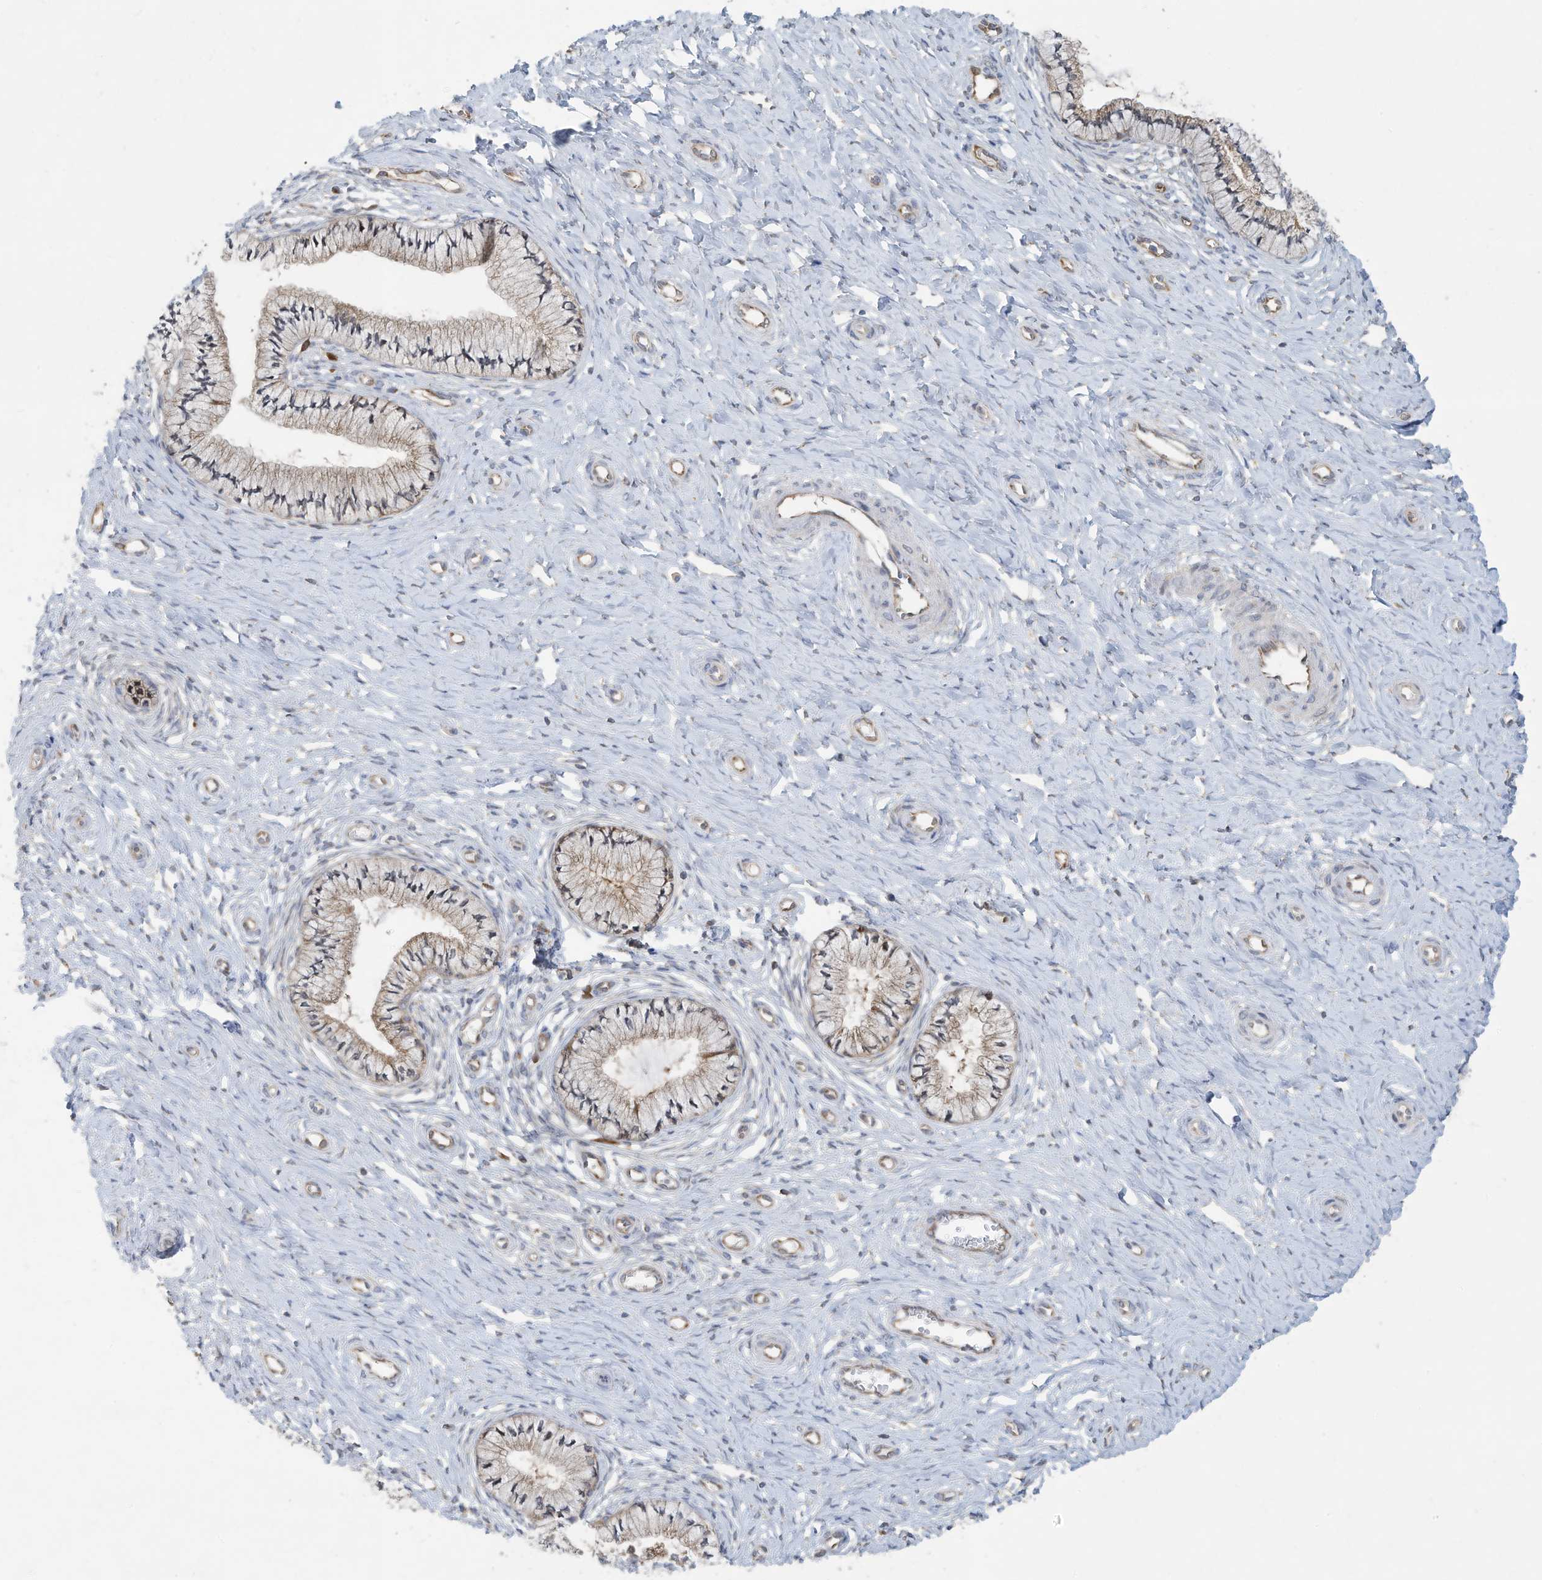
{"staining": {"intensity": "moderate", "quantity": "25%-75%", "location": "cytoplasmic/membranous"}, "tissue": "cervix", "cell_type": "Glandular cells", "image_type": "normal", "snomed": [{"axis": "morphology", "description": "Normal tissue, NOS"}, {"axis": "topography", "description": "Cervix"}], "caption": "This is a photomicrograph of immunohistochemistry (IHC) staining of normal cervix, which shows moderate expression in the cytoplasmic/membranous of glandular cells.", "gene": "USE1", "patient": {"sex": "female", "age": 36}}